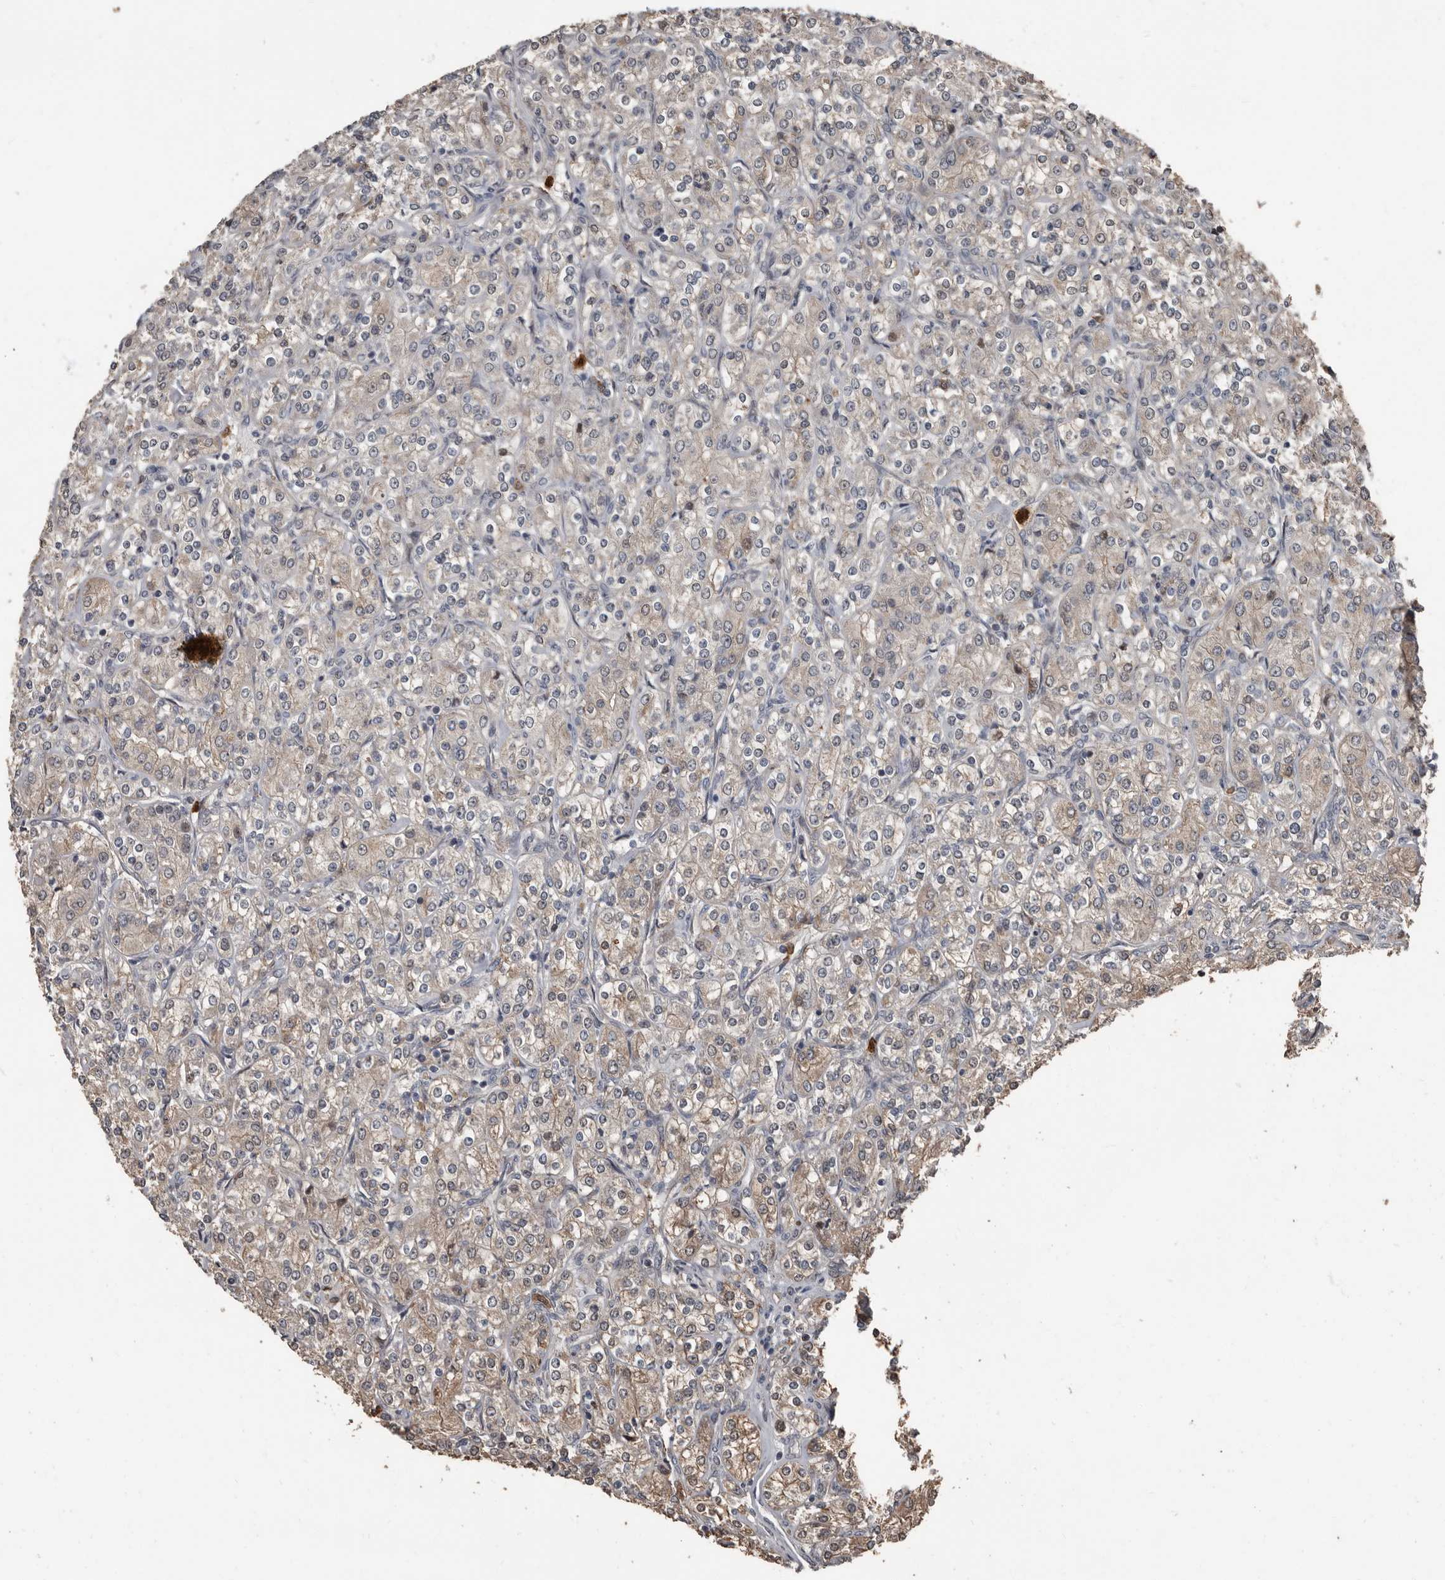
{"staining": {"intensity": "weak", "quantity": "<25%", "location": "cytoplasmic/membranous"}, "tissue": "renal cancer", "cell_type": "Tumor cells", "image_type": "cancer", "snomed": [{"axis": "morphology", "description": "Adenocarcinoma, NOS"}, {"axis": "topography", "description": "Kidney"}], "caption": "Immunohistochemistry (IHC) micrograph of neoplastic tissue: renal cancer (adenocarcinoma) stained with DAB (3,3'-diaminobenzidine) exhibits no significant protein positivity in tumor cells.", "gene": "FSBP", "patient": {"sex": "male", "age": 77}}